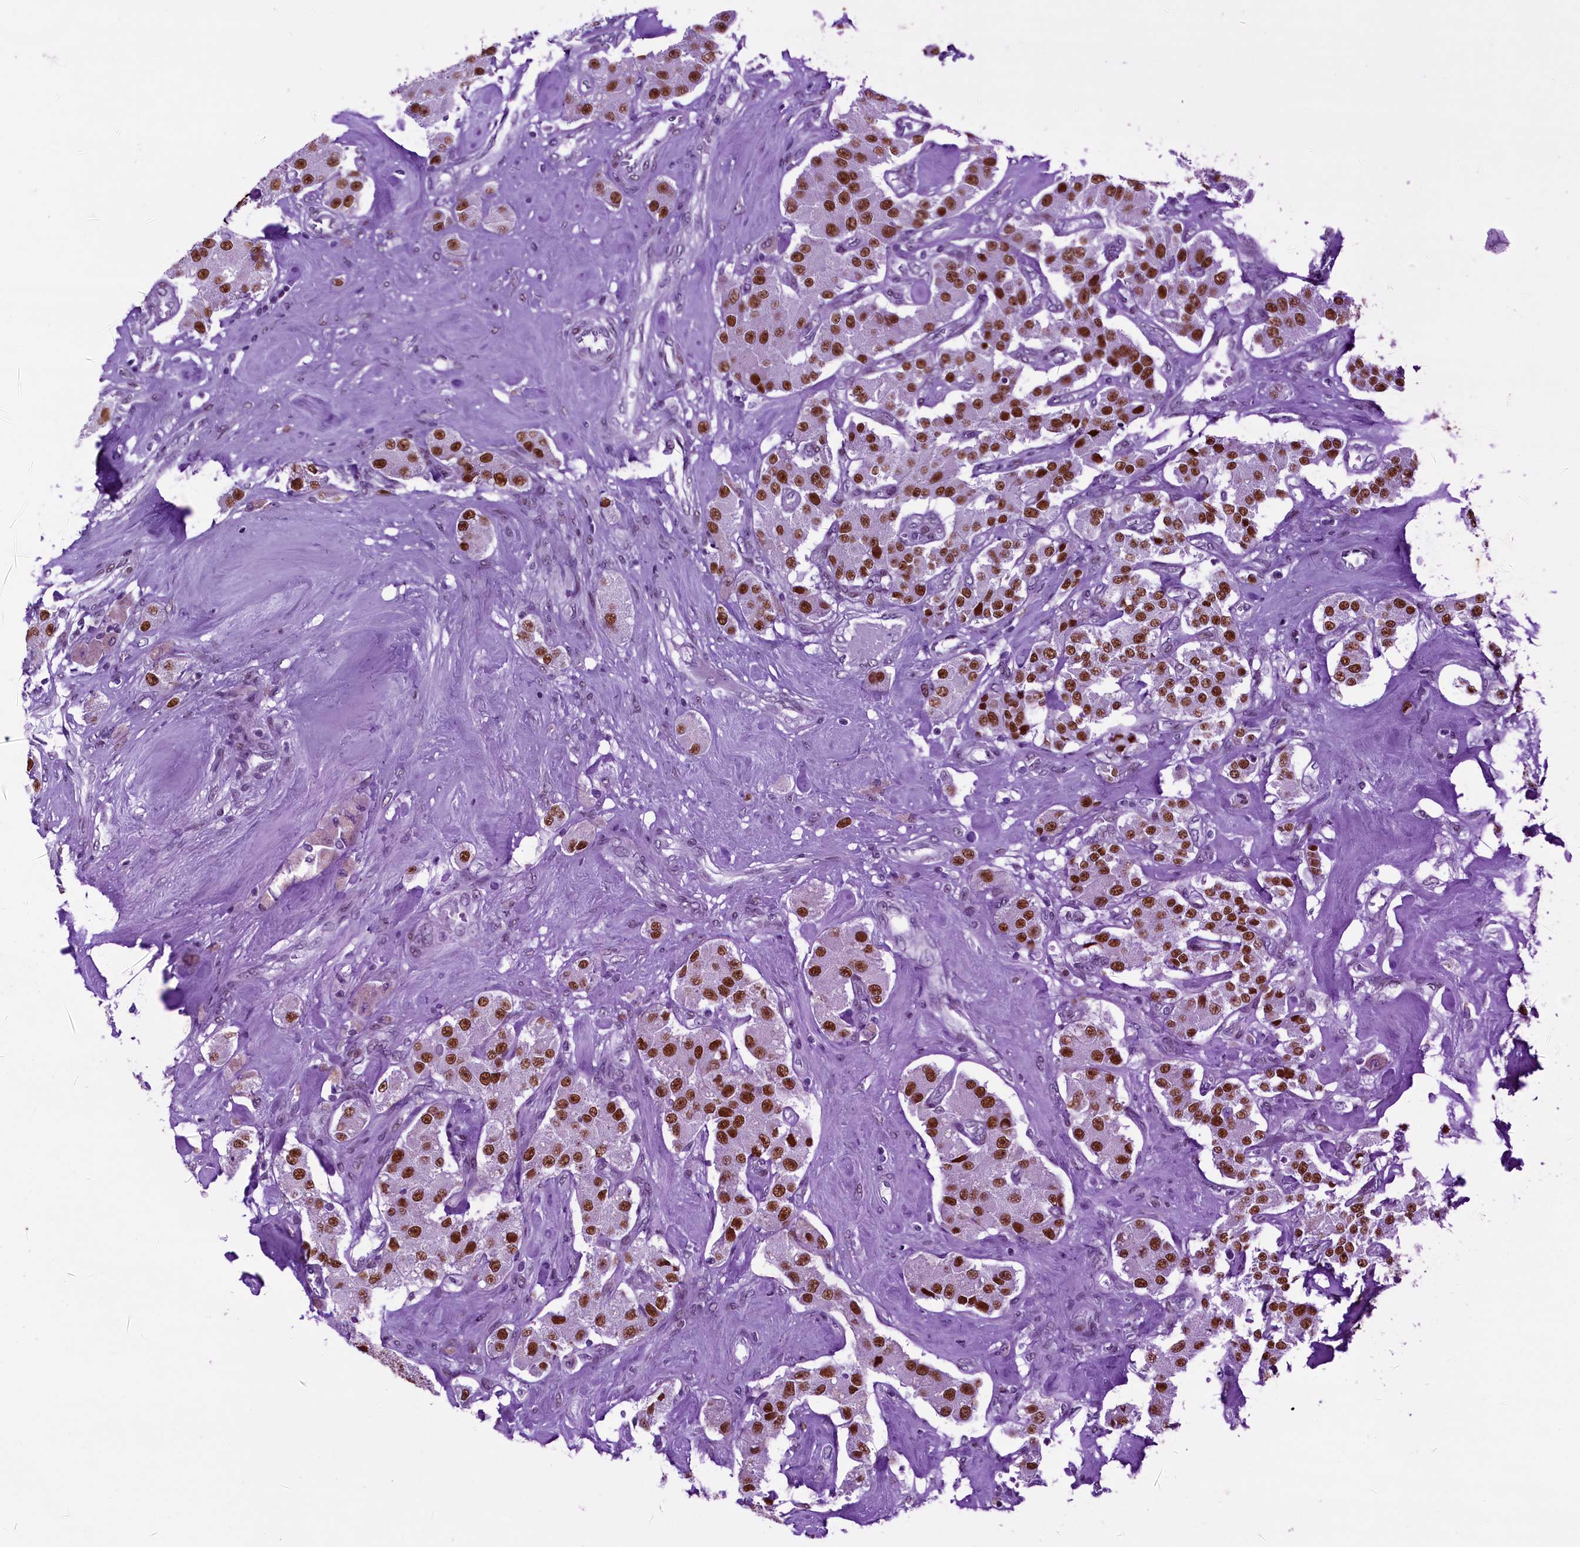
{"staining": {"intensity": "strong", "quantity": ">75%", "location": "nuclear"}, "tissue": "carcinoid", "cell_type": "Tumor cells", "image_type": "cancer", "snomed": [{"axis": "morphology", "description": "Carcinoid, malignant, NOS"}, {"axis": "topography", "description": "Pancreas"}], "caption": "Carcinoid stained with a protein marker displays strong staining in tumor cells.", "gene": "SUGP2", "patient": {"sex": "male", "age": 41}}